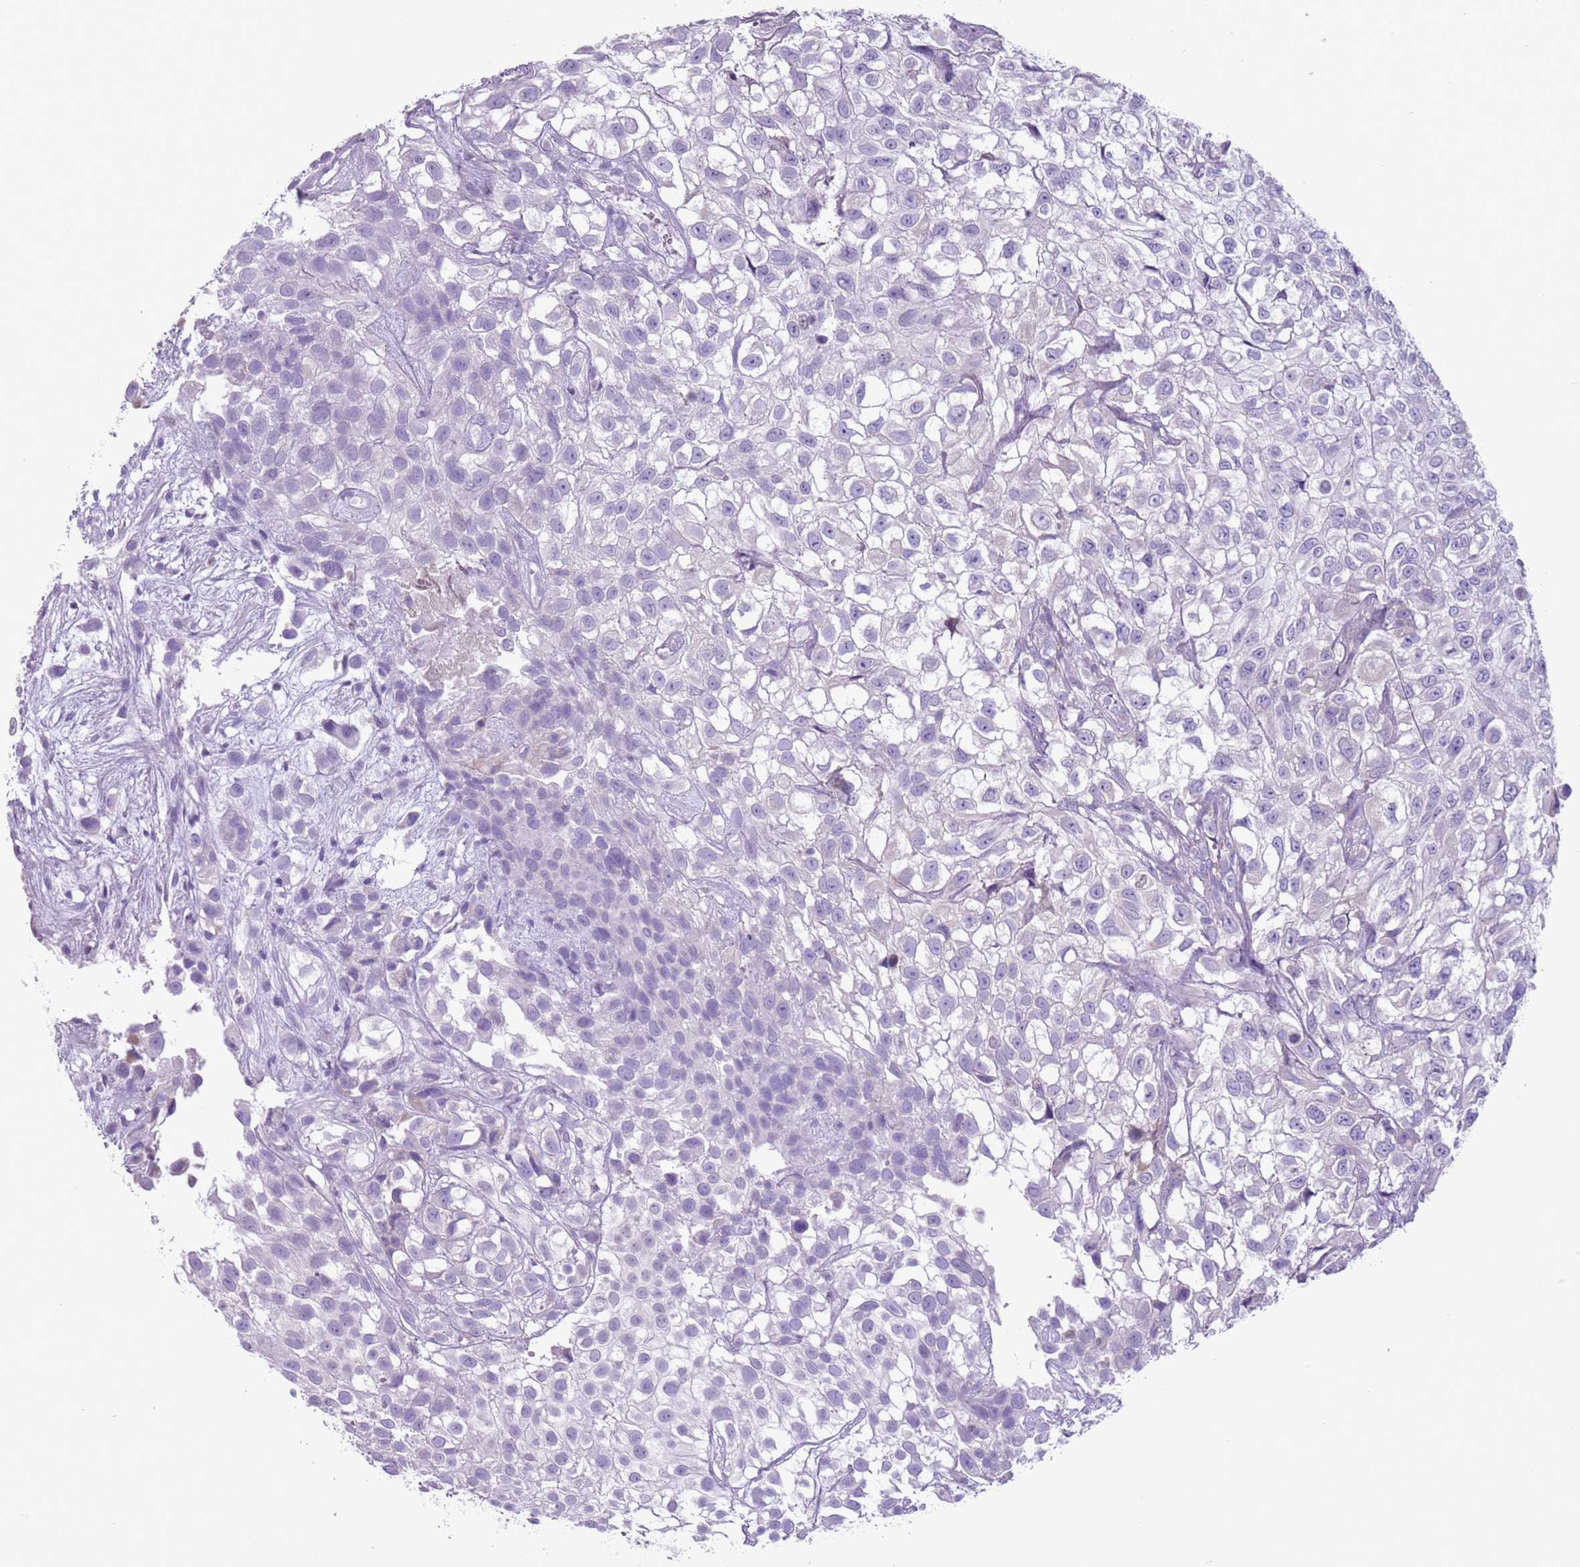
{"staining": {"intensity": "negative", "quantity": "none", "location": "none"}, "tissue": "urothelial cancer", "cell_type": "Tumor cells", "image_type": "cancer", "snomed": [{"axis": "morphology", "description": "Urothelial carcinoma, High grade"}, {"axis": "topography", "description": "Urinary bladder"}], "caption": "Protein analysis of urothelial carcinoma (high-grade) shows no significant positivity in tumor cells. Brightfield microscopy of immunohistochemistry stained with DAB (3,3'-diaminobenzidine) (brown) and hematoxylin (blue), captured at high magnification.", "gene": "HYOU1", "patient": {"sex": "male", "age": 56}}